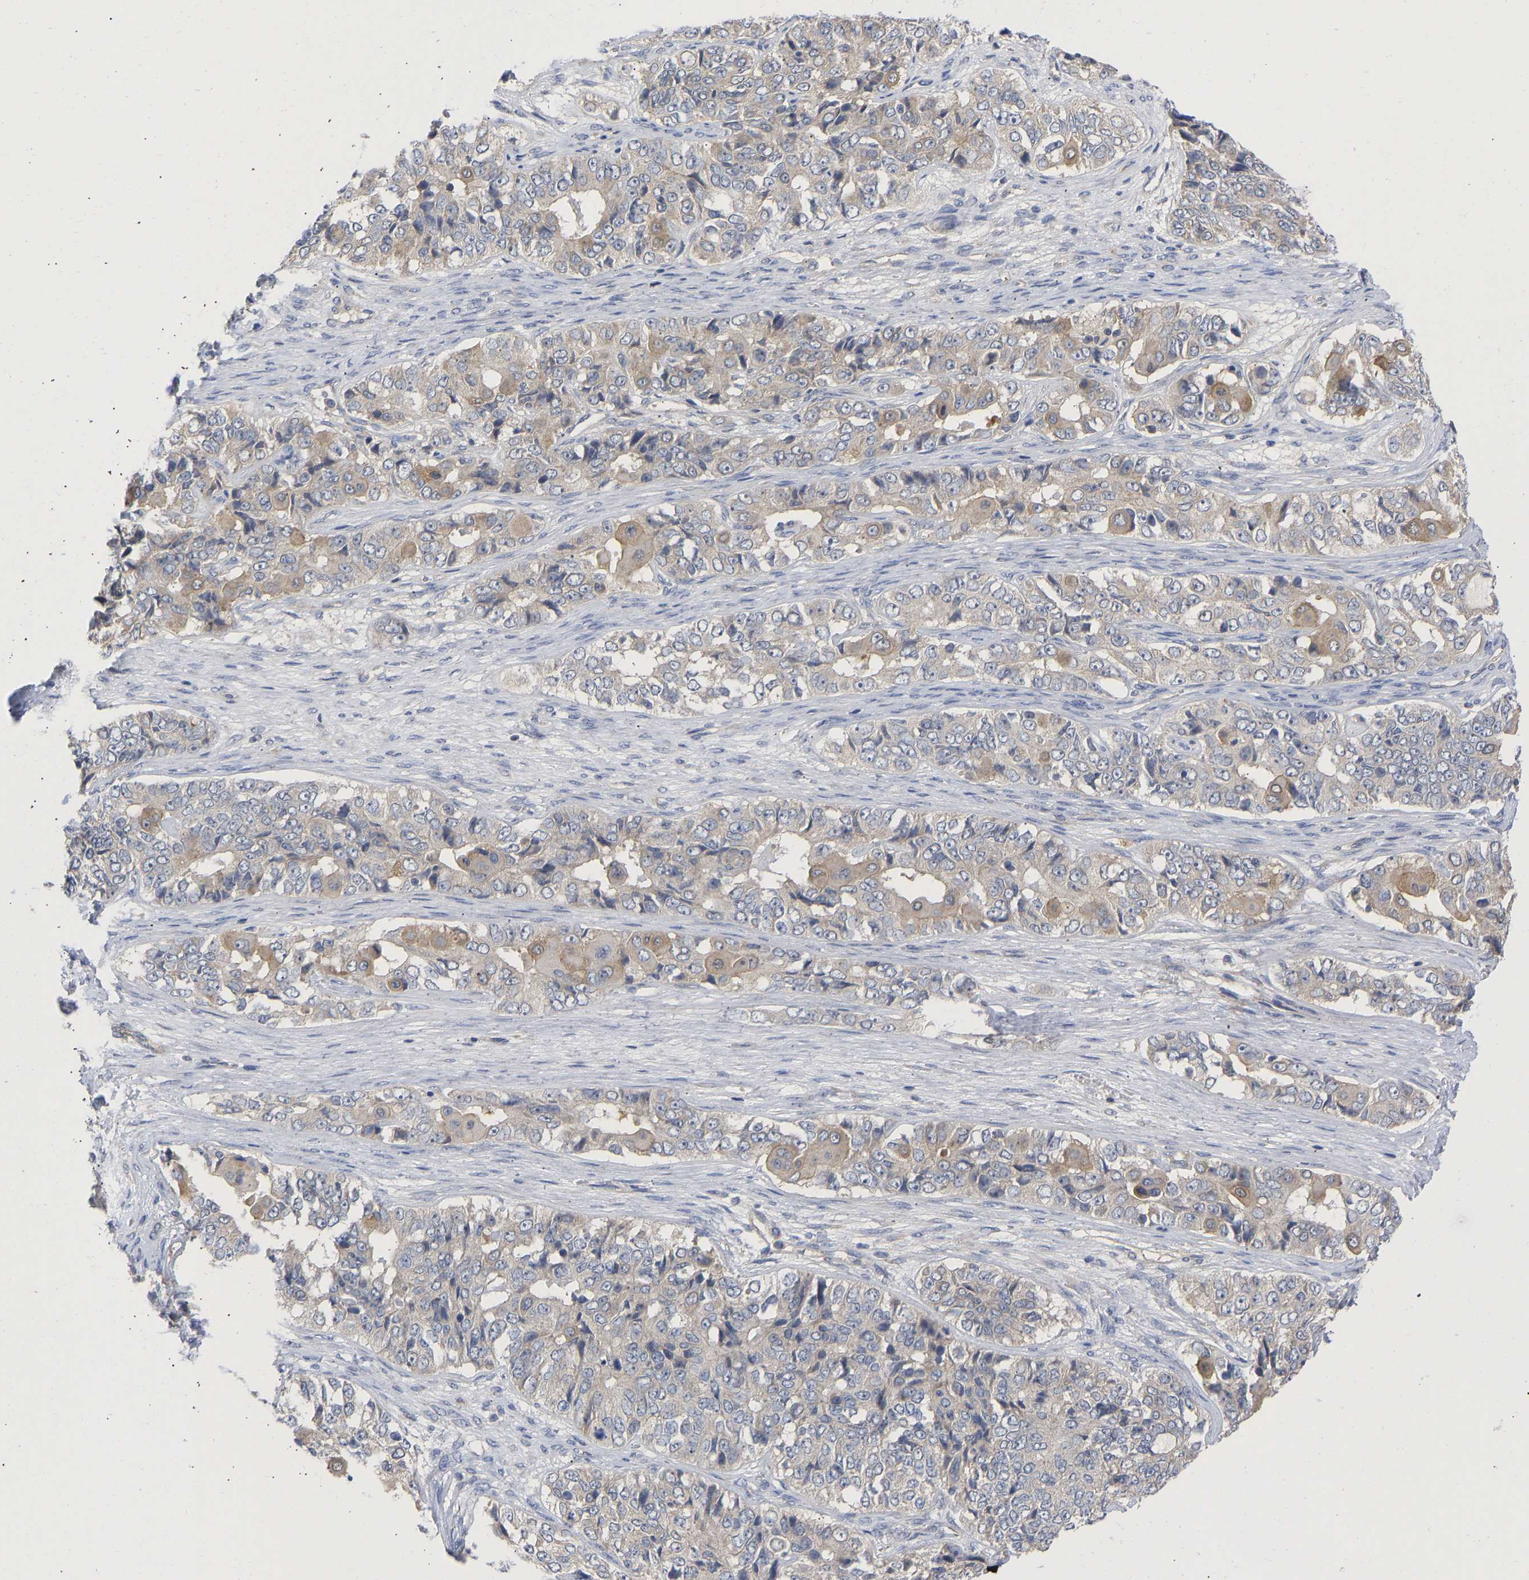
{"staining": {"intensity": "weak", "quantity": ">75%", "location": "cytoplasmic/membranous"}, "tissue": "ovarian cancer", "cell_type": "Tumor cells", "image_type": "cancer", "snomed": [{"axis": "morphology", "description": "Carcinoma, endometroid"}, {"axis": "topography", "description": "Ovary"}], "caption": "Approximately >75% of tumor cells in ovarian endometroid carcinoma reveal weak cytoplasmic/membranous protein expression as visualized by brown immunohistochemical staining.", "gene": "MAP2K3", "patient": {"sex": "female", "age": 51}}